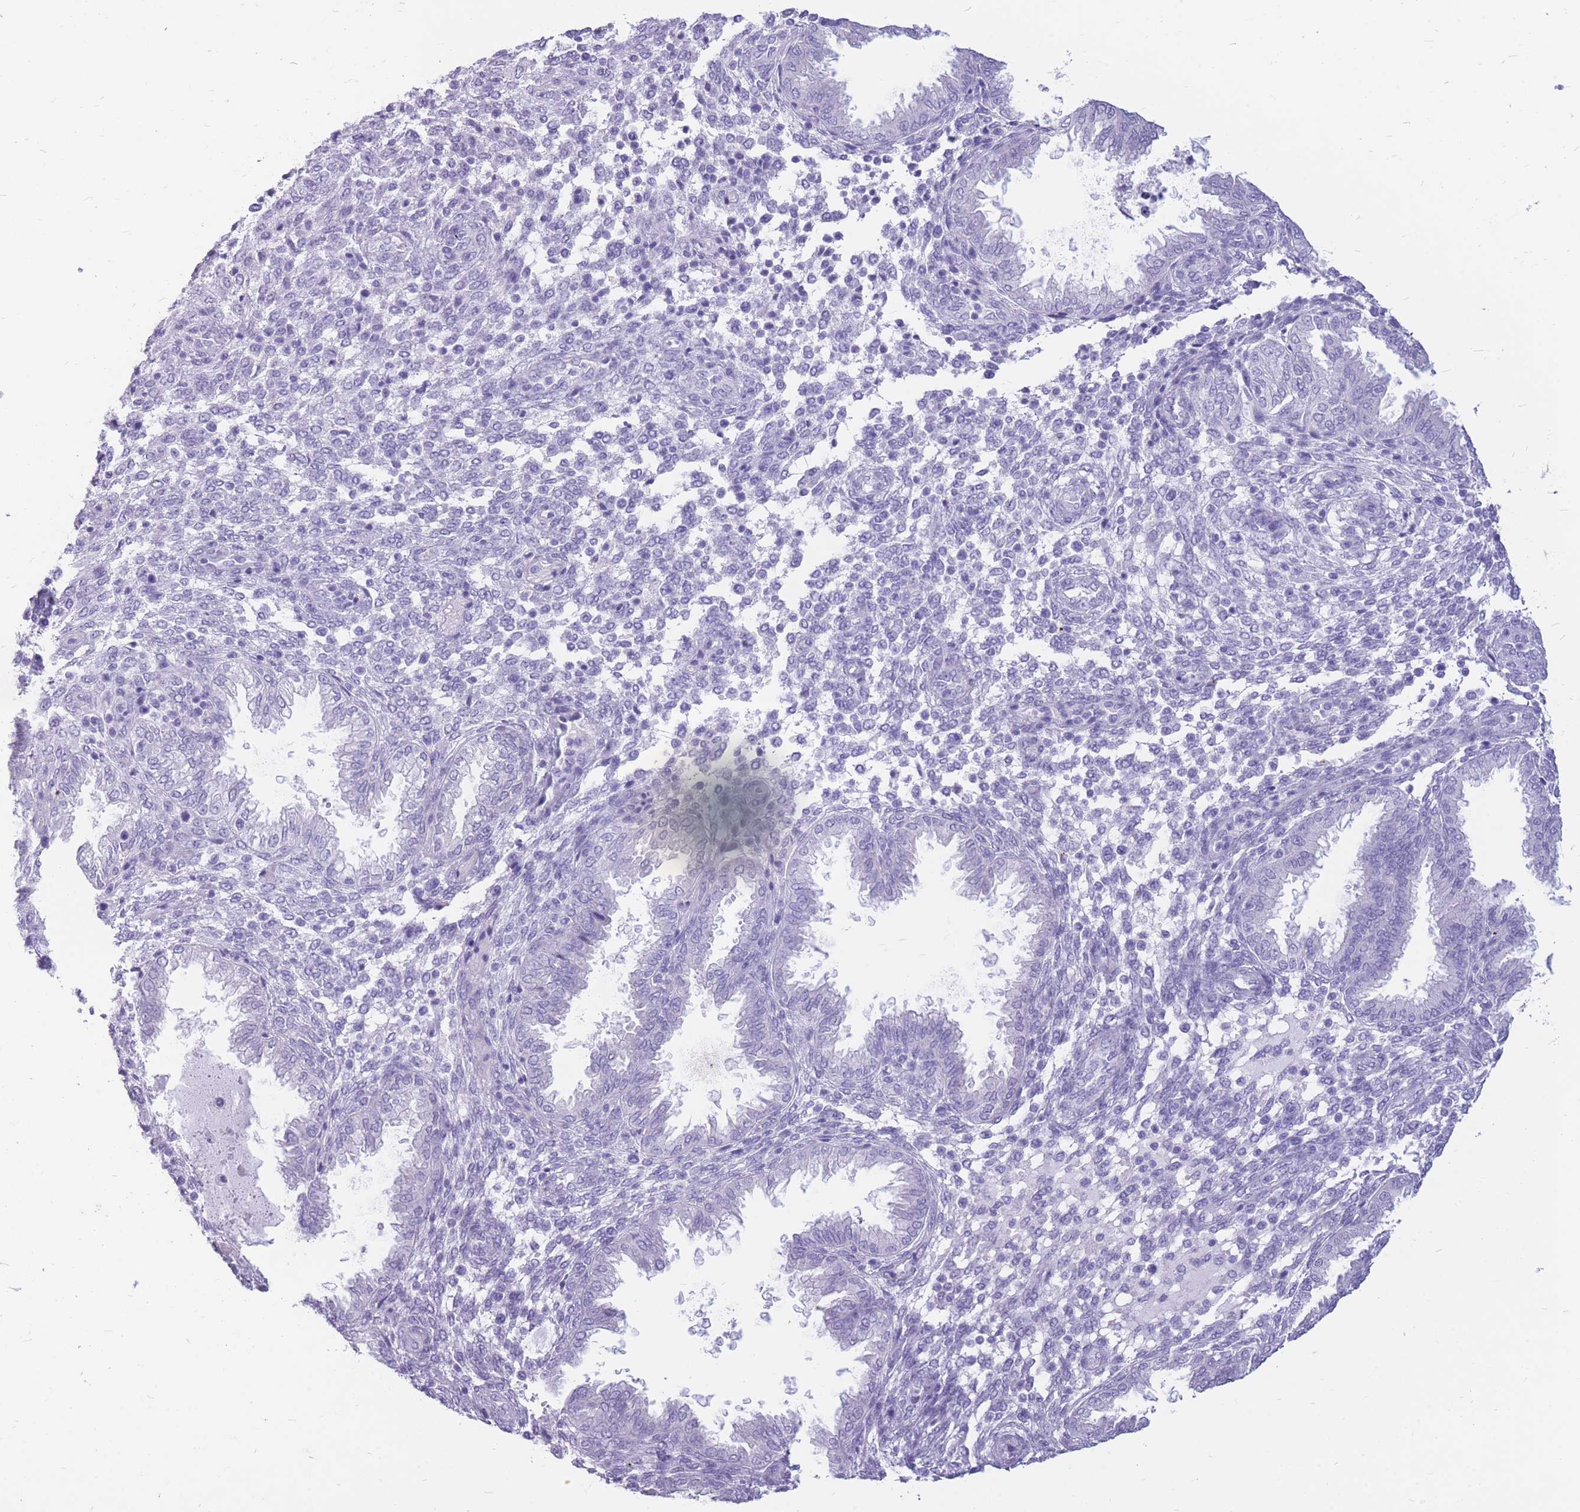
{"staining": {"intensity": "negative", "quantity": "none", "location": "none"}, "tissue": "endometrium", "cell_type": "Cells in endometrial stroma", "image_type": "normal", "snomed": [{"axis": "morphology", "description": "Normal tissue, NOS"}, {"axis": "topography", "description": "Endometrium"}], "caption": "The immunohistochemistry (IHC) photomicrograph has no significant expression in cells in endometrial stroma of endometrium.", "gene": "CYP21A2", "patient": {"sex": "female", "age": 33}}